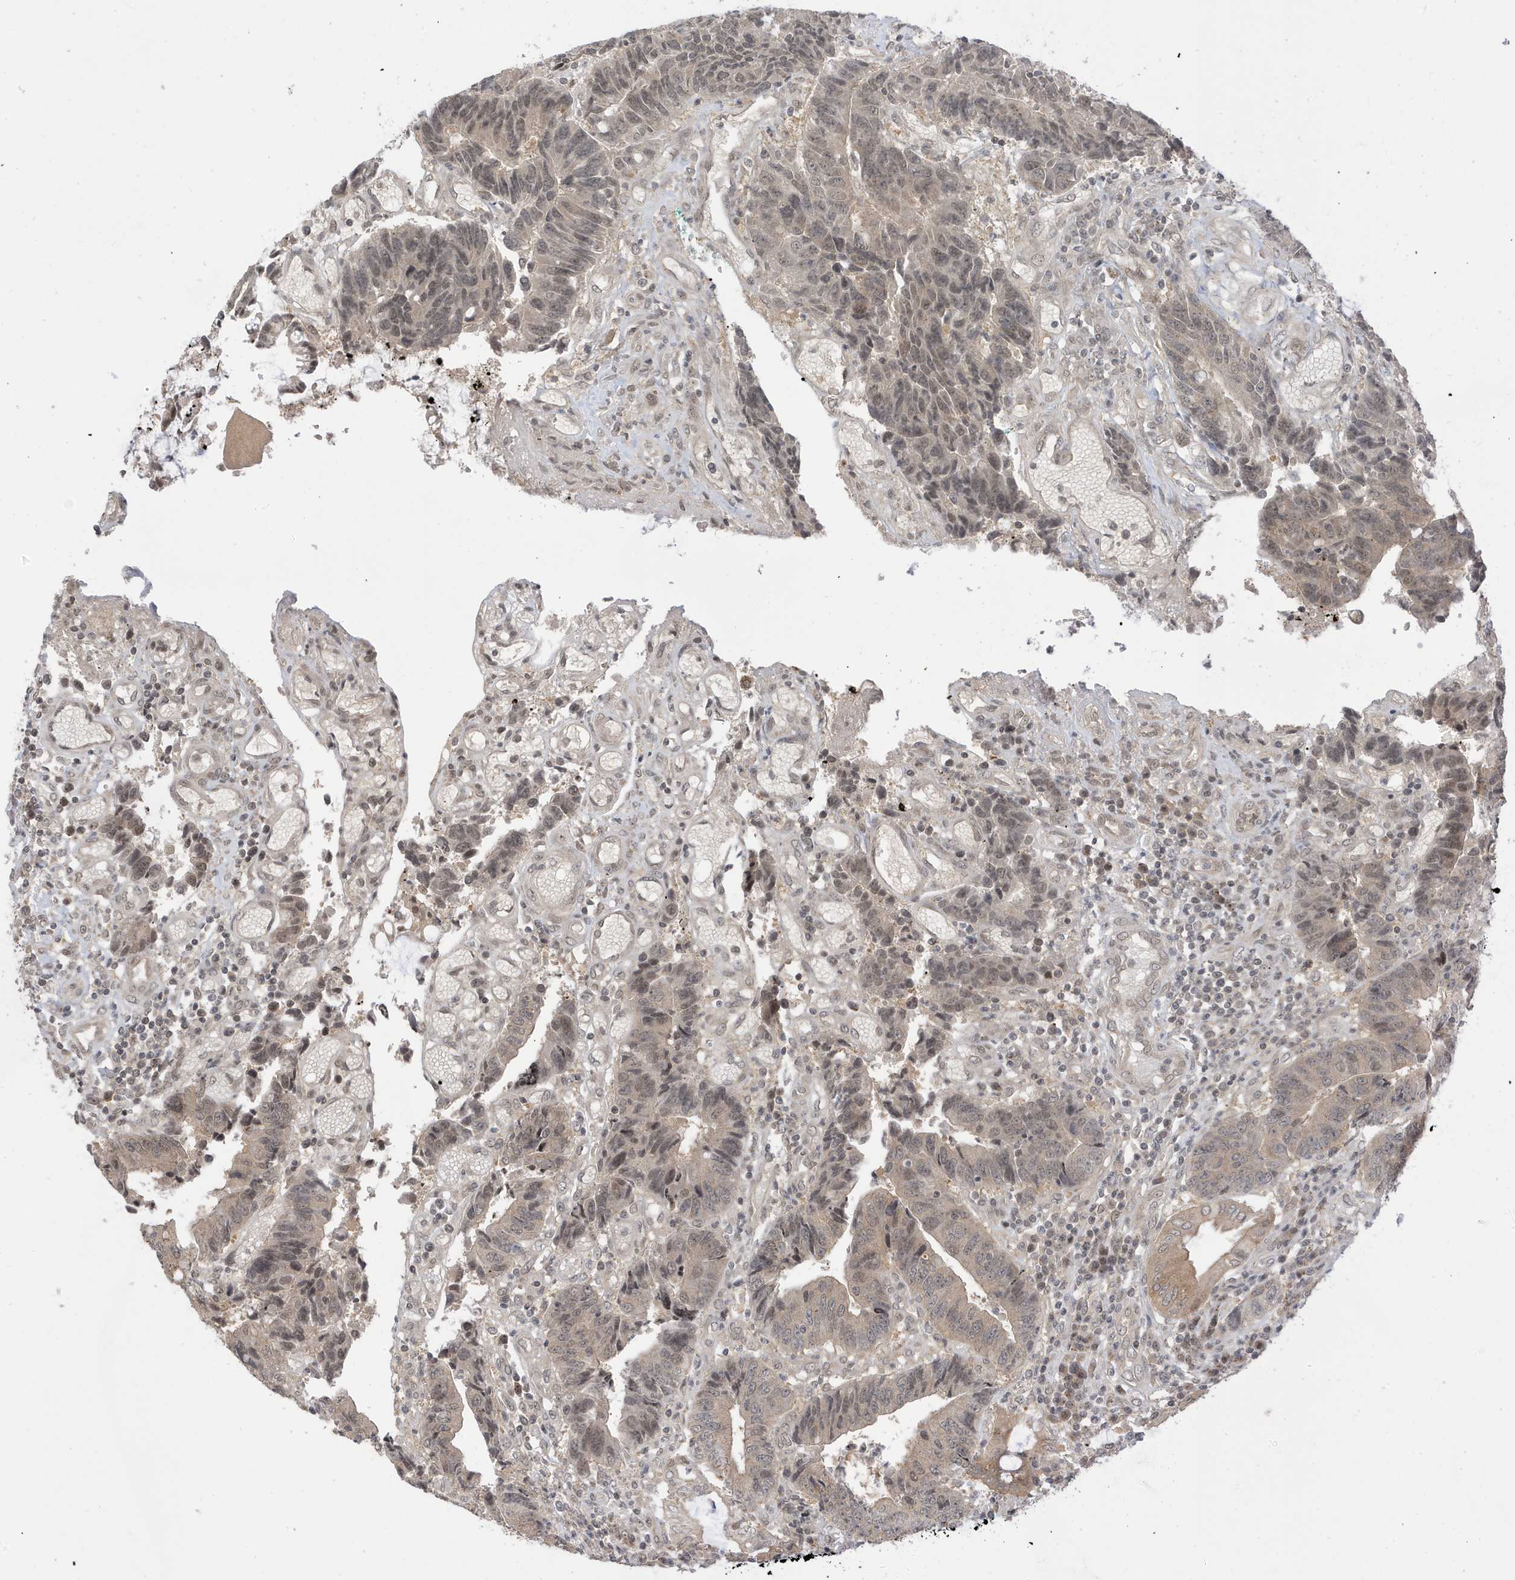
{"staining": {"intensity": "moderate", "quantity": ">75%", "location": "nuclear"}, "tissue": "colorectal cancer", "cell_type": "Tumor cells", "image_type": "cancer", "snomed": [{"axis": "morphology", "description": "Adenocarcinoma, NOS"}, {"axis": "topography", "description": "Rectum"}], "caption": "The immunohistochemical stain shows moderate nuclear expression in tumor cells of adenocarcinoma (colorectal) tissue. The staining is performed using DAB (3,3'-diaminobenzidine) brown chromogen to label protein expression. The nuclei are counter-stained blue using hematoxylin.", "gene": "TAB3", "patient": {"sex": "male", "age": 84}}